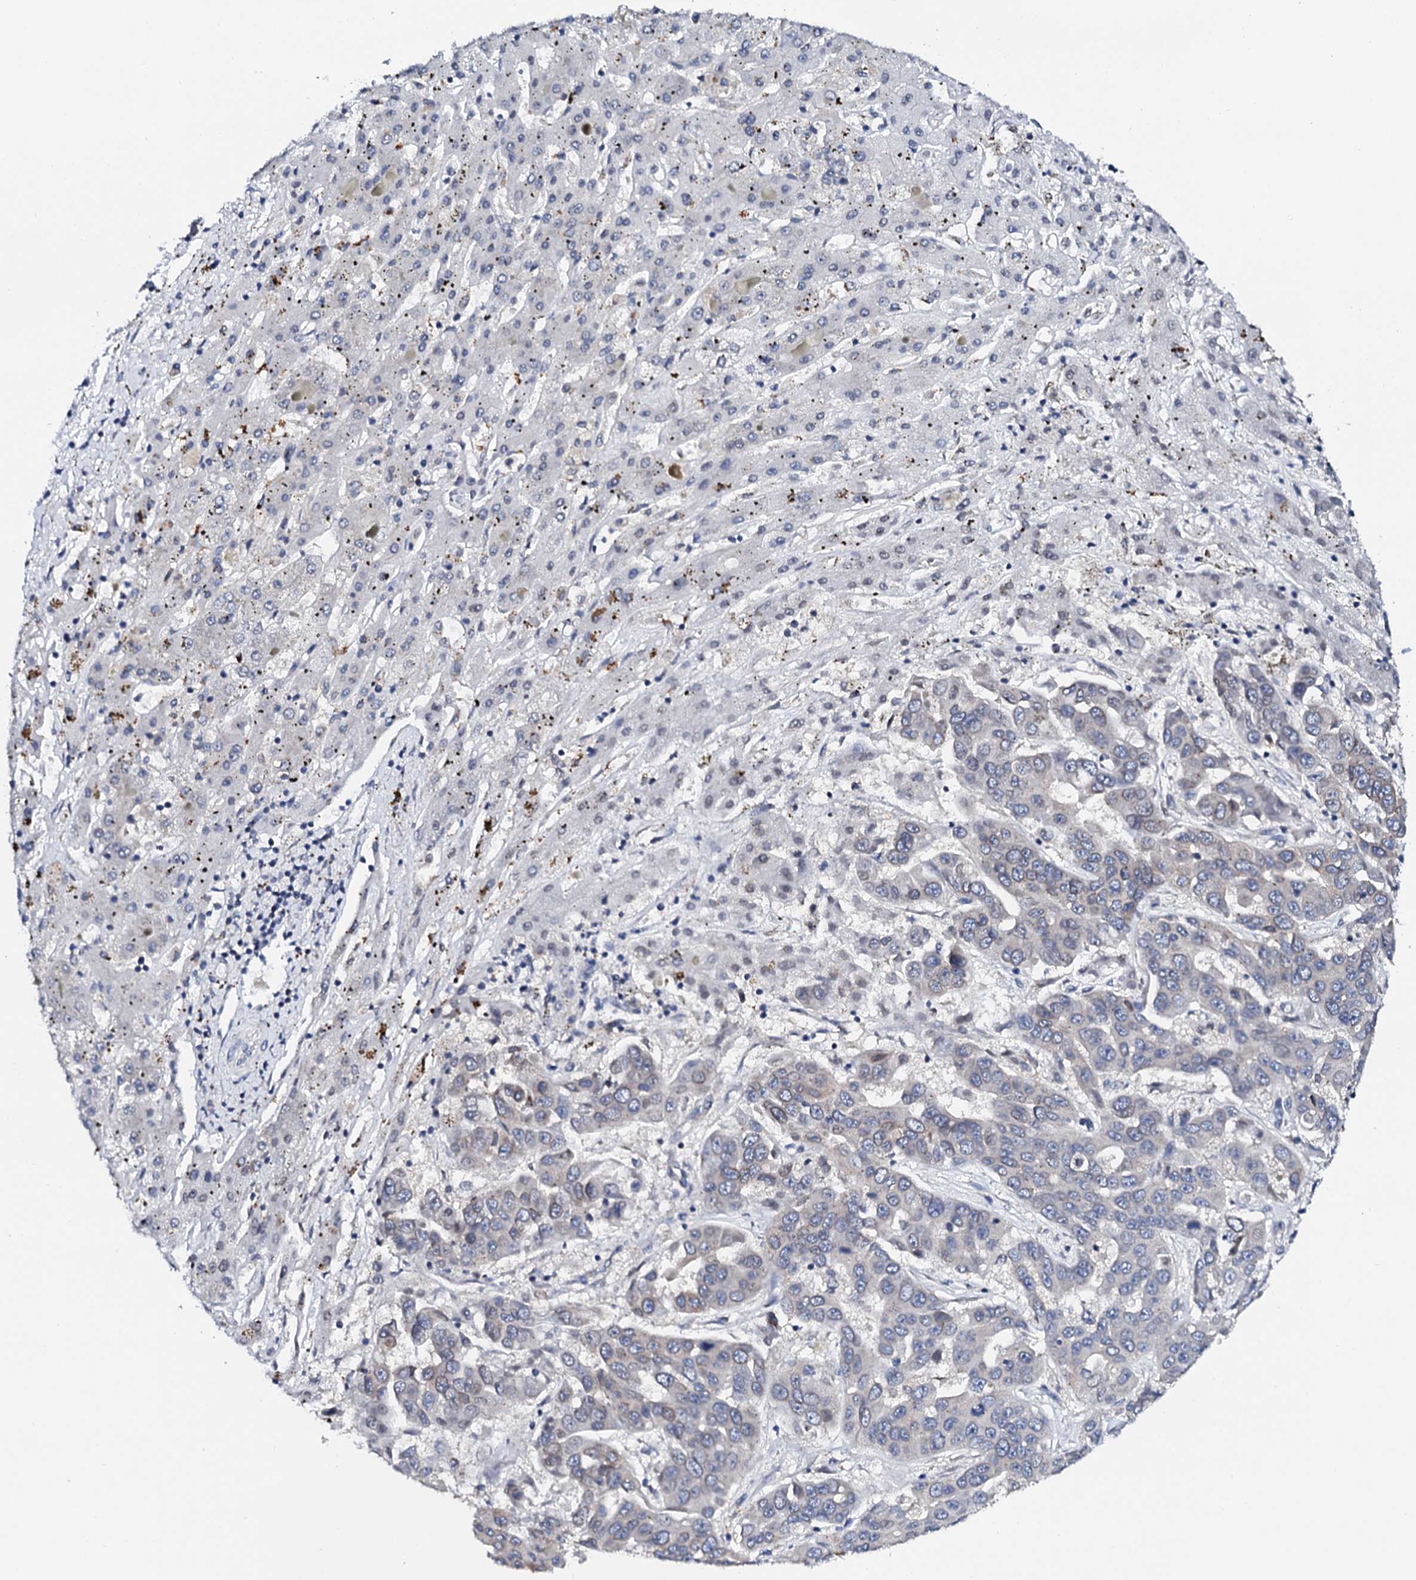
{"staining": {"intensity": "weak", "quantity": "<25%", "location": "cytoplasmic/membranous"}, "tissue": "liver cancer", "cell_type": "Tumor cells", "image_type": "cancer", "snomed": [{"axis": "morphology", "description": "Cholangiocarcinoma"}, {"axis": "topography", "description": "Liver"}], "caption": "Immunohistochemical staining of liver cancer (cholangiocarcinoma) demonstrates no significant expression in tumor cells.", "gene": "NUP58", "patient": {"sex": "female", "age": 52}}